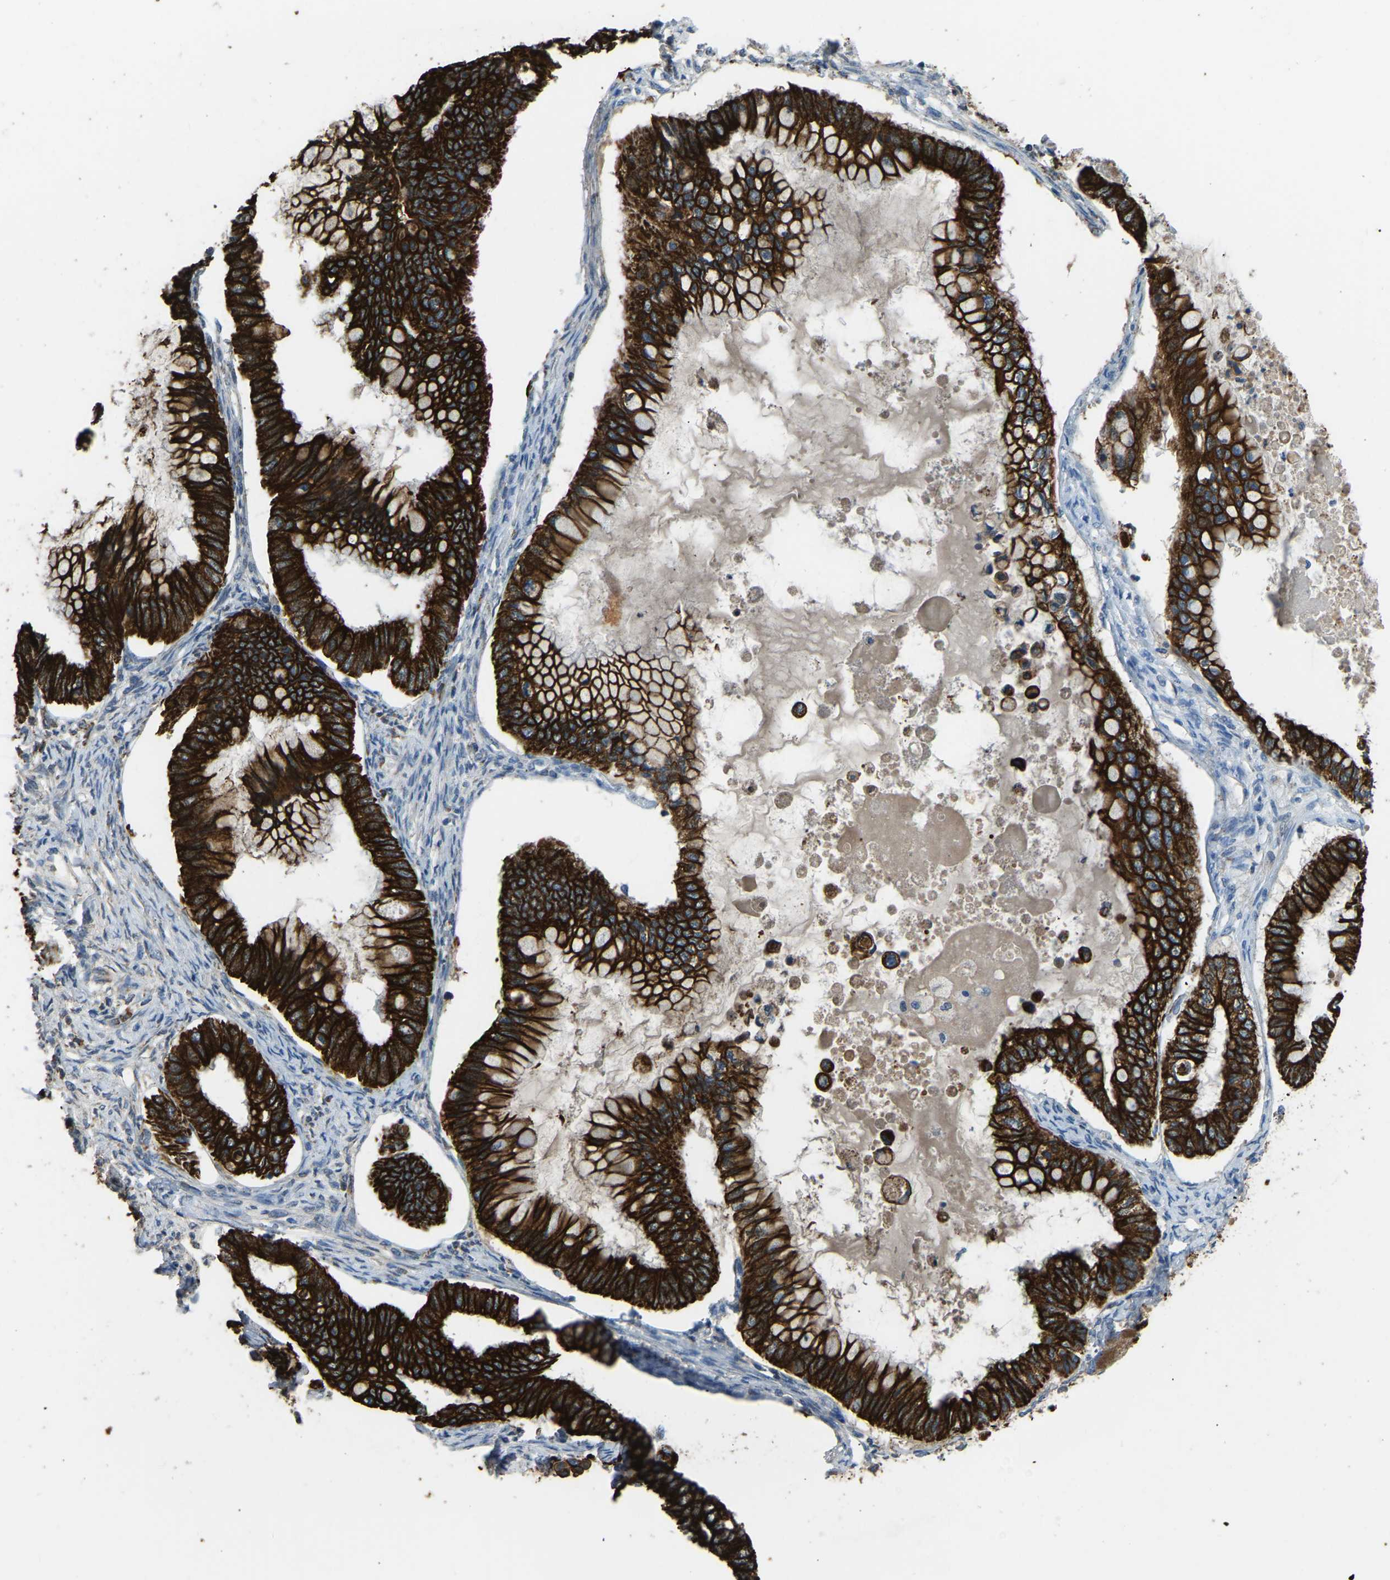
{"staining": {"intensity": "strong", "quantity": ">75%", "location": "cytoplasmic/membranous"}, "tissue": "ovarian cancer", "cell_type": "Tumor cells", "image_type": "cancer", "snomed": [{"axis": "morphology", "description": "Cystadenocarcinoma, mucinous, NOS"}, {"axis": "topography", "description": "Ovary"}], "caption": "A brown stain highlights strong cytoplasmic/membranous positivity of a protein in human mucinous cystadenocarcinoma (ovarian) tumor cells. (brown staining indicates protein expression, while blue staining denotes nuclei).", "gene": "ZNF200", "patient": {"sex": "female", "age": 80}}